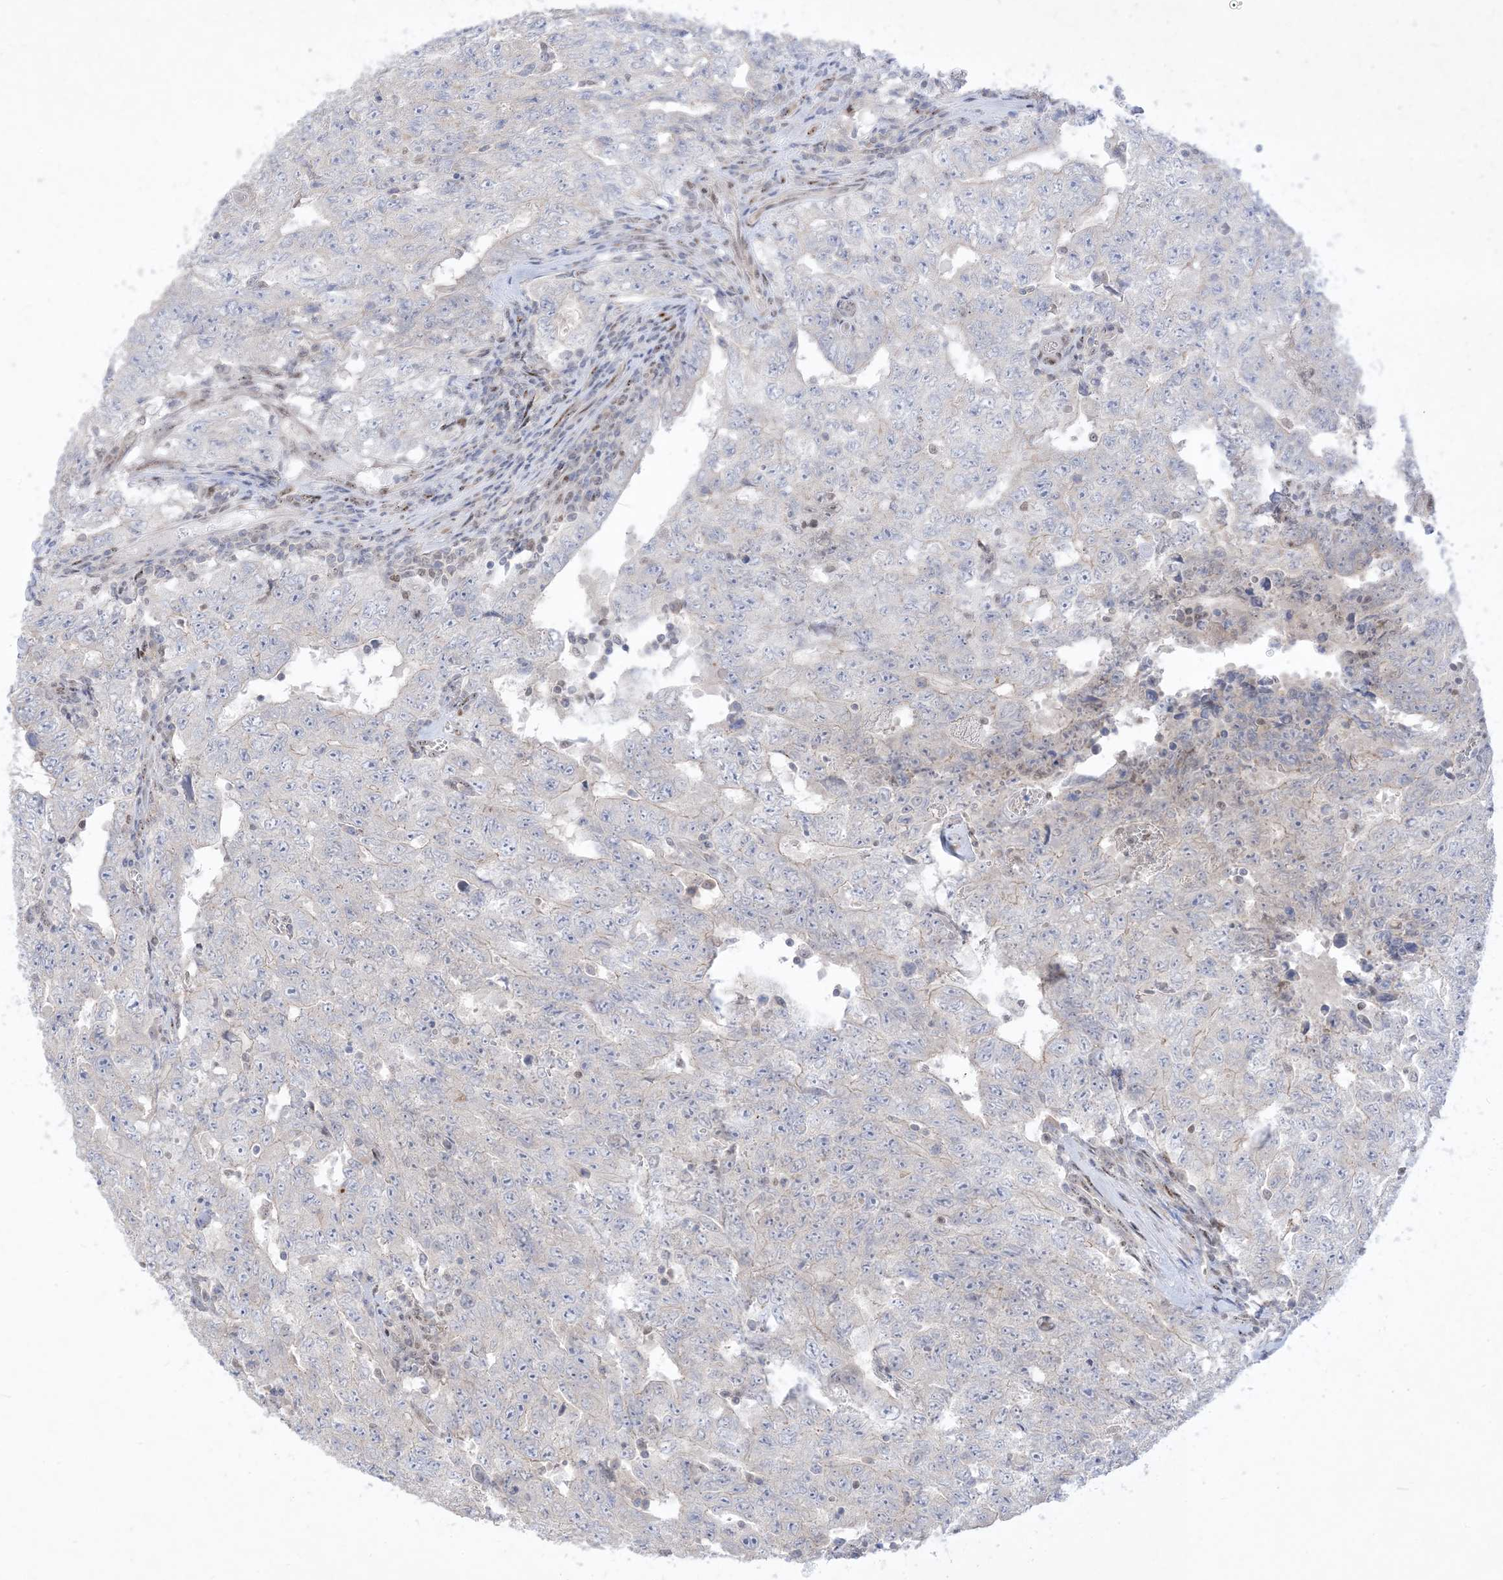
{"staining": {"intensity": "negative", "quantity": "none", "location": "none"}, "tissue": "testis cancer", "cell_type": "Tumor cells", "image_type": "cancer", "snomed": [{"axis": "morphology", "description": "Carcinoma, Embryonal, NOS"}, {"axis": "topography", "description": "Testis"}], "caption": "This is an IHC histopathology image of testis cancer (embryonal carcinoma). There is no expression in tumor cells.", "gene": "BHLHE40", "patient": {"sex": "male", "age": 26}}